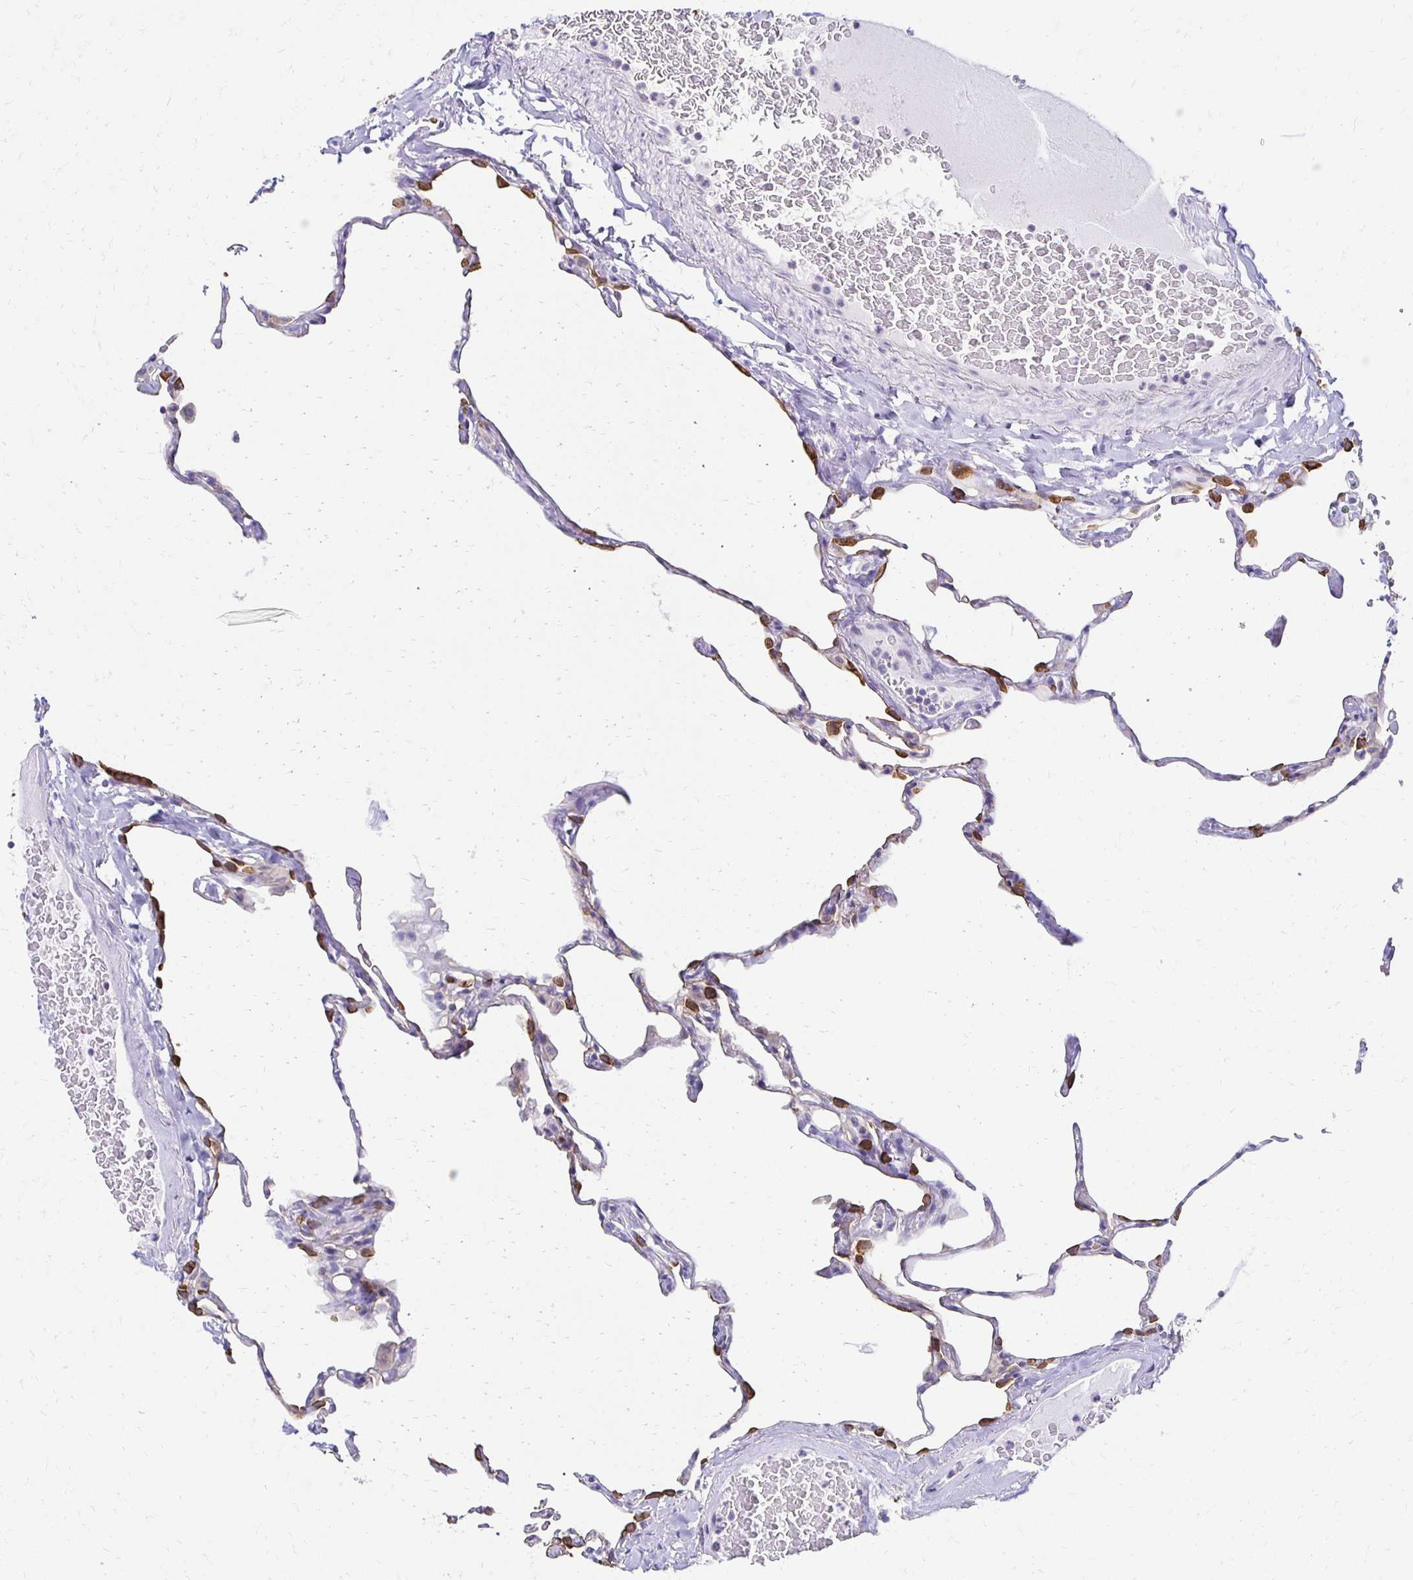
{"staining": {"intensity": "moderate", "quantity": "25%-75%", "location": "cytoplasmic/membranous"}, "tissue": "lung", "cell_type": "Alveolar cells", "image_type": "normal", "snomed": [{"axis": "morphology", "description": "Normal tissue, NOS"}, {"axis": "topography", "description": "Lung"}], "caption": "Immunohistochemistry (IHC) staining of benign lung, which demonstrates medium levels of moderate cytoplasmic/membranous expression in approximately 25%-75% of alveolar cells indicating moderate cytoplasmic/membranous protein expression. The staining was performed using DAB (brown) for protein detection and nuclei were counterstained in hematoxylin (blue).", "gene": "C1QTNF2", "patient": {"sex": "male", "age": 65}}